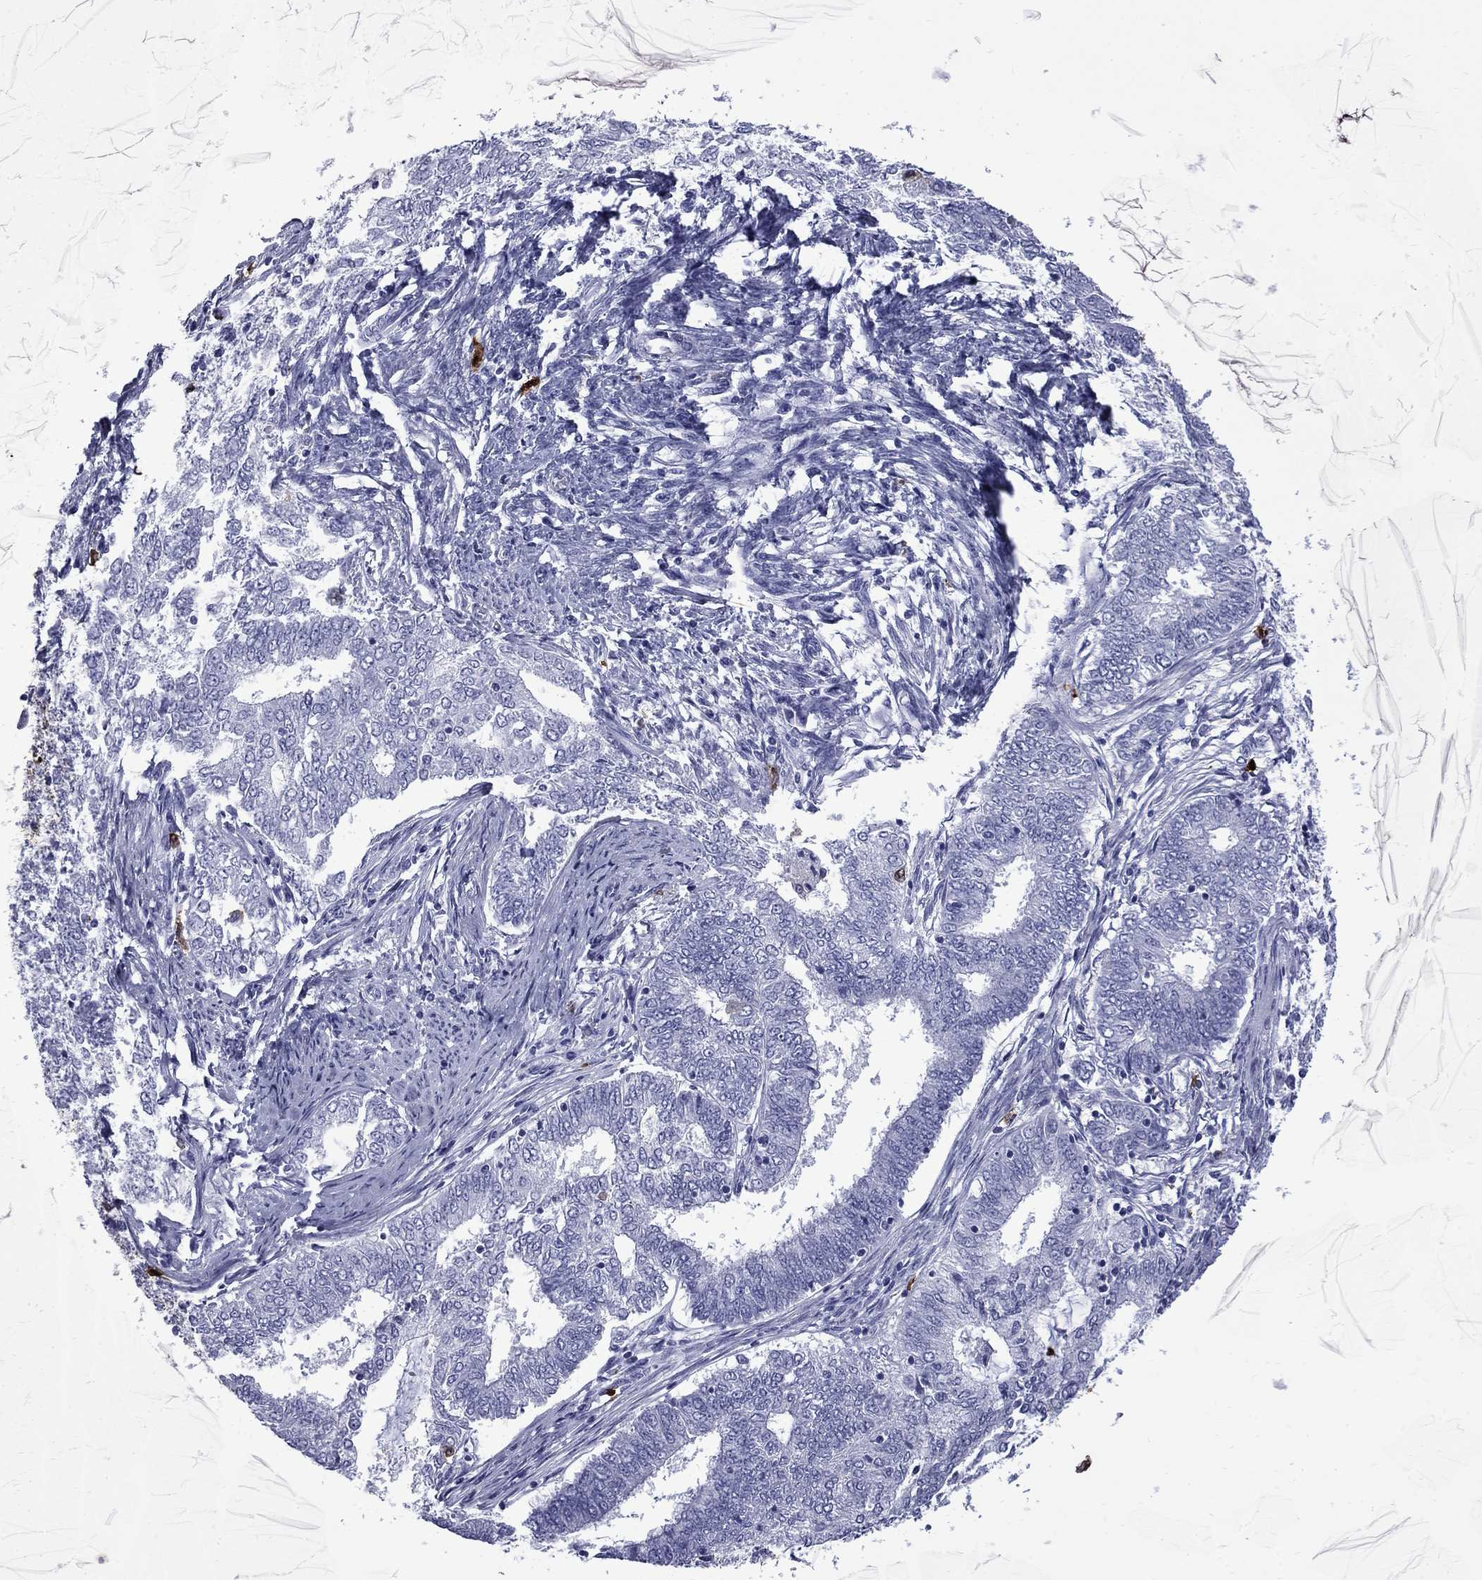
{"staining": {"intensity": "negative", "quantity": "none", "location": "none"}, "tissue": "endometrial cancer", "cell_type": "Tumor cells", "image_type": "cancer", "snomed": [{"axis": "morphology", "description": "Adenocarcinoma, NOS"}, {"axis": "topography", "description": "Endometrium"}], "caption": "Endometrial adenocarcinoma was stained to show a protein in brown. There is no significant positivity in tumor cells.", "gene": "TRIM29", "patient": {"sex": "female", "age": 62}}